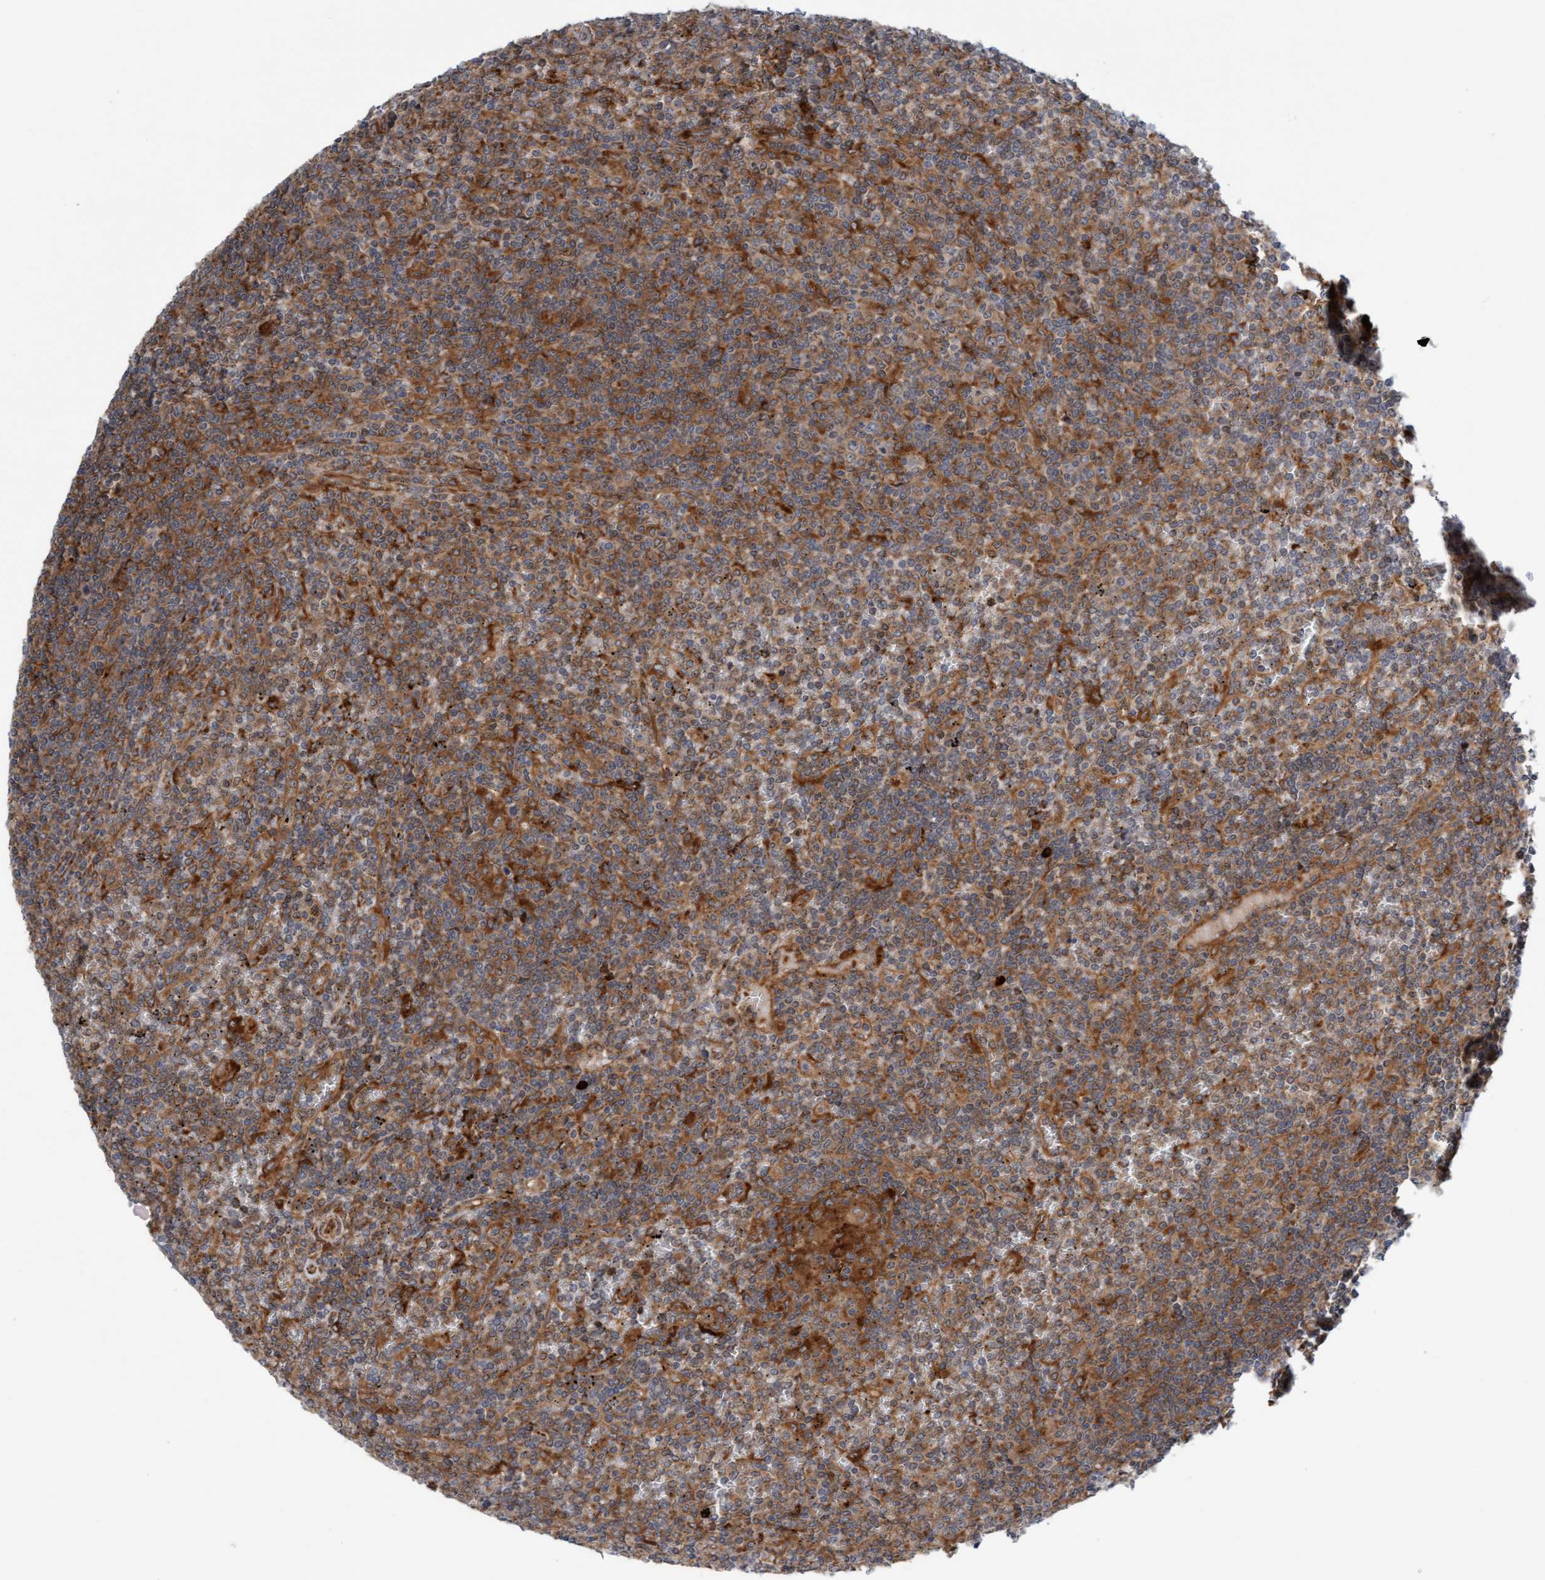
{"staining": {"intensity": "moderate", "quantity": "25%-75%", "location": "cytoplasmic/membranous"}, "tissue": "lymphoma", "cell_type": "Tumor cells", "image_type": "cancer", "snomed": [{"axis": "morphology", "description": "Malignant lymphoma, non-Hodgkin's type, Low grade"}, {"axis": "topography", "description": "Spleen"}], "caption": "Tumor cells reveal medium levels of moderate cytoplasmic/membranous staining in about 25%-75% of cells in human malignant lymphoma, non-Hodgkin's type (low-grade). The protein is stained brown, and the nuclei are stained in blue (DAB IHC with brightfield microscopy, high magnification).", "gene": "KIAA0753", "patient": {"sex": "female", "age": 19}}